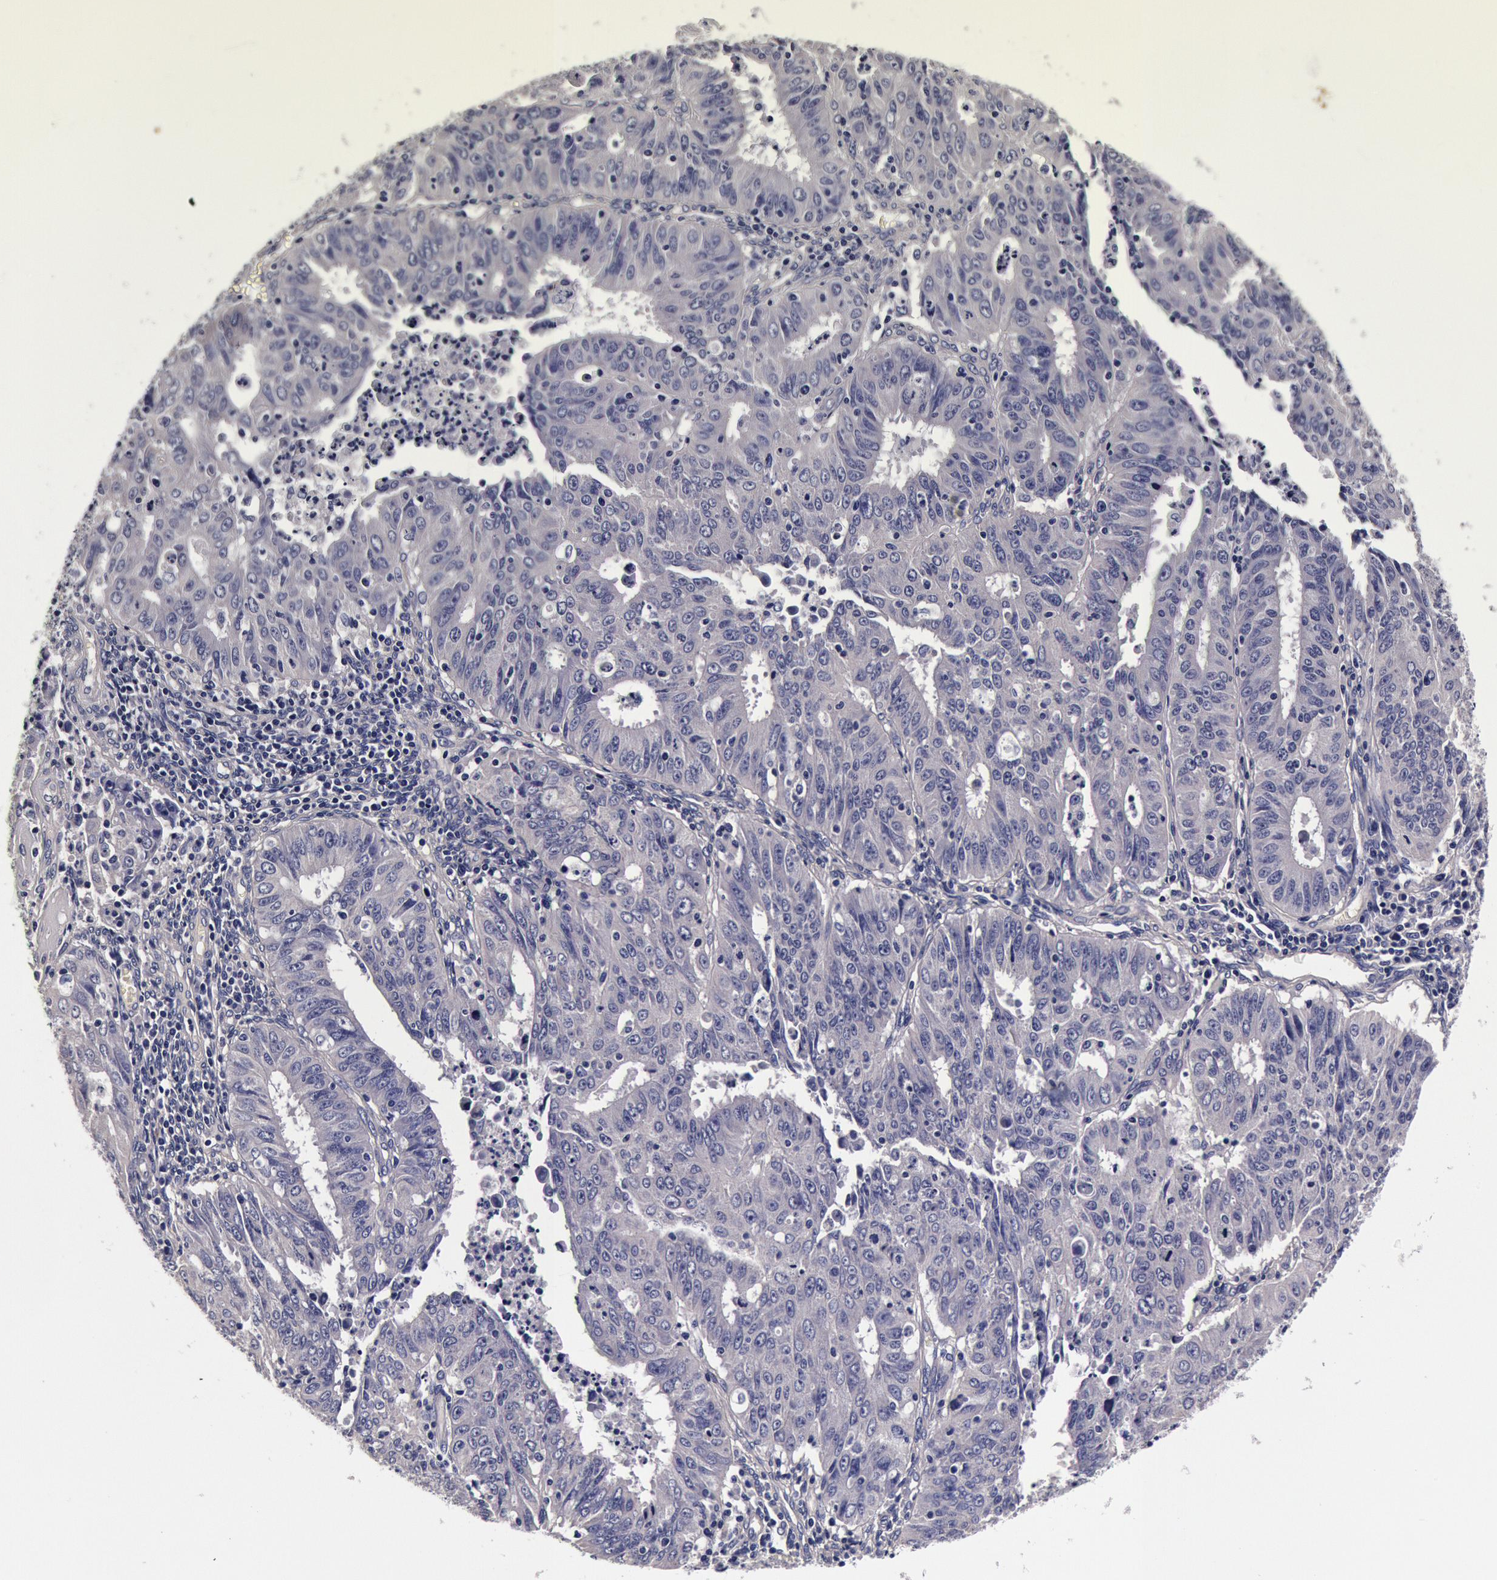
{"staining": {"intensity": "negative", "quantity": "none", "location": "none"}, "tissue": "endometrial cancer", "cell_type": "Tumor cells", "image_type": "cancer", "snomed": [{"axis": "morphology", "description": "Adenocarcinoma, NOS"}, {"axis": "topography", "description": "Endometrium"}], "caption": "A histopathology image of adenocarcinoma (endometrial) stained for a protein exhibits no brown staining in tumor cells.", "gene": "CCDC22", "patient": {"sex": "female", "age": 42}}